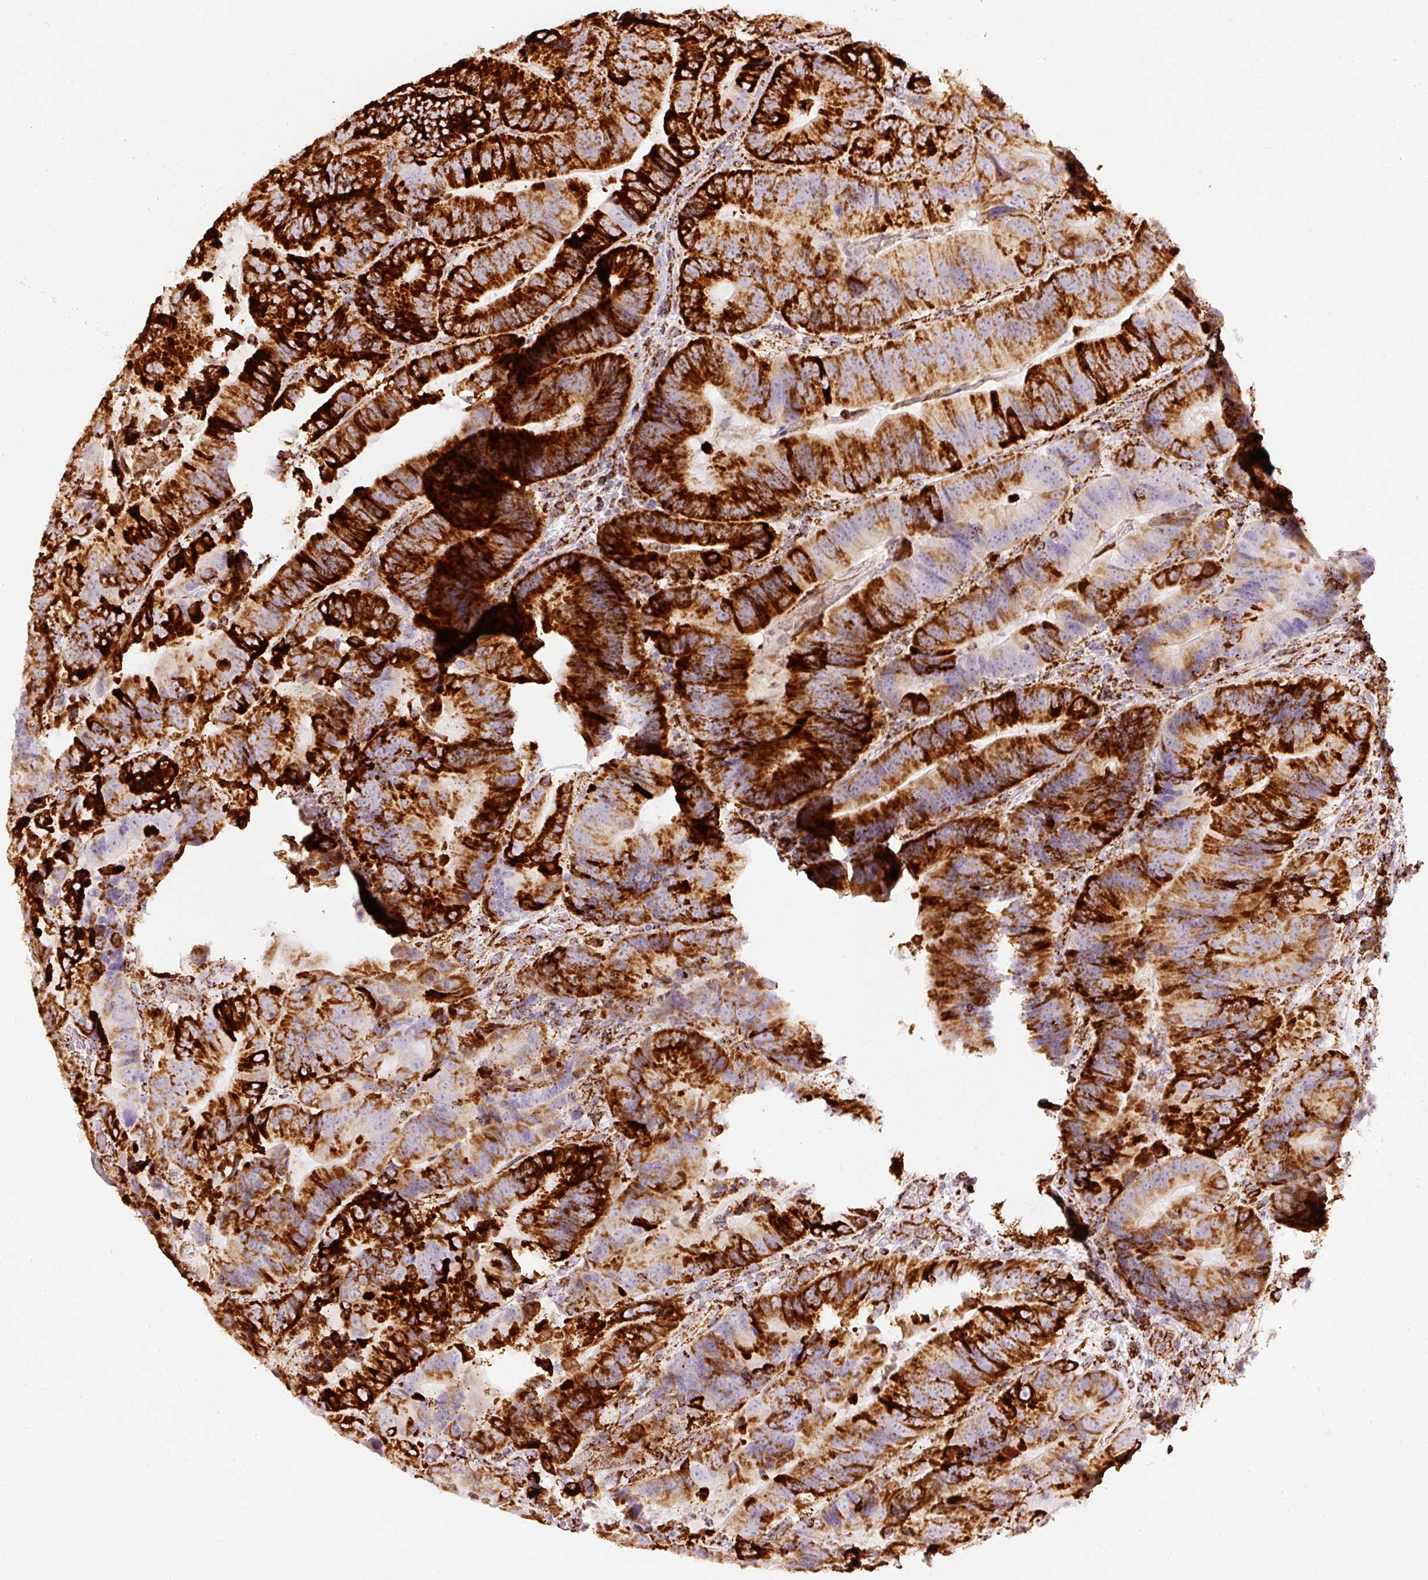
{"staining": {"intensity": "strong", "quantity": ">75%", "location": "cytoplasmic/membranous"}, "tissue": "colorectal cancer", "cell_type": "Tumor cells", "image_type": "cancer", "snomed": [{"axis": "morphology", "description": "Adenocarcinoma, NOS"}, {"axis": "topography", "description": "Colon"}], "caption": "There is high levels of strong cytoplasmic/membranous staining in tumor cells of colorectal cancer, as demonstrated by immunohistochemical staining (brown color).", "gene": "MT-CO2", "patient": {"sex": "female", "age": 86}}